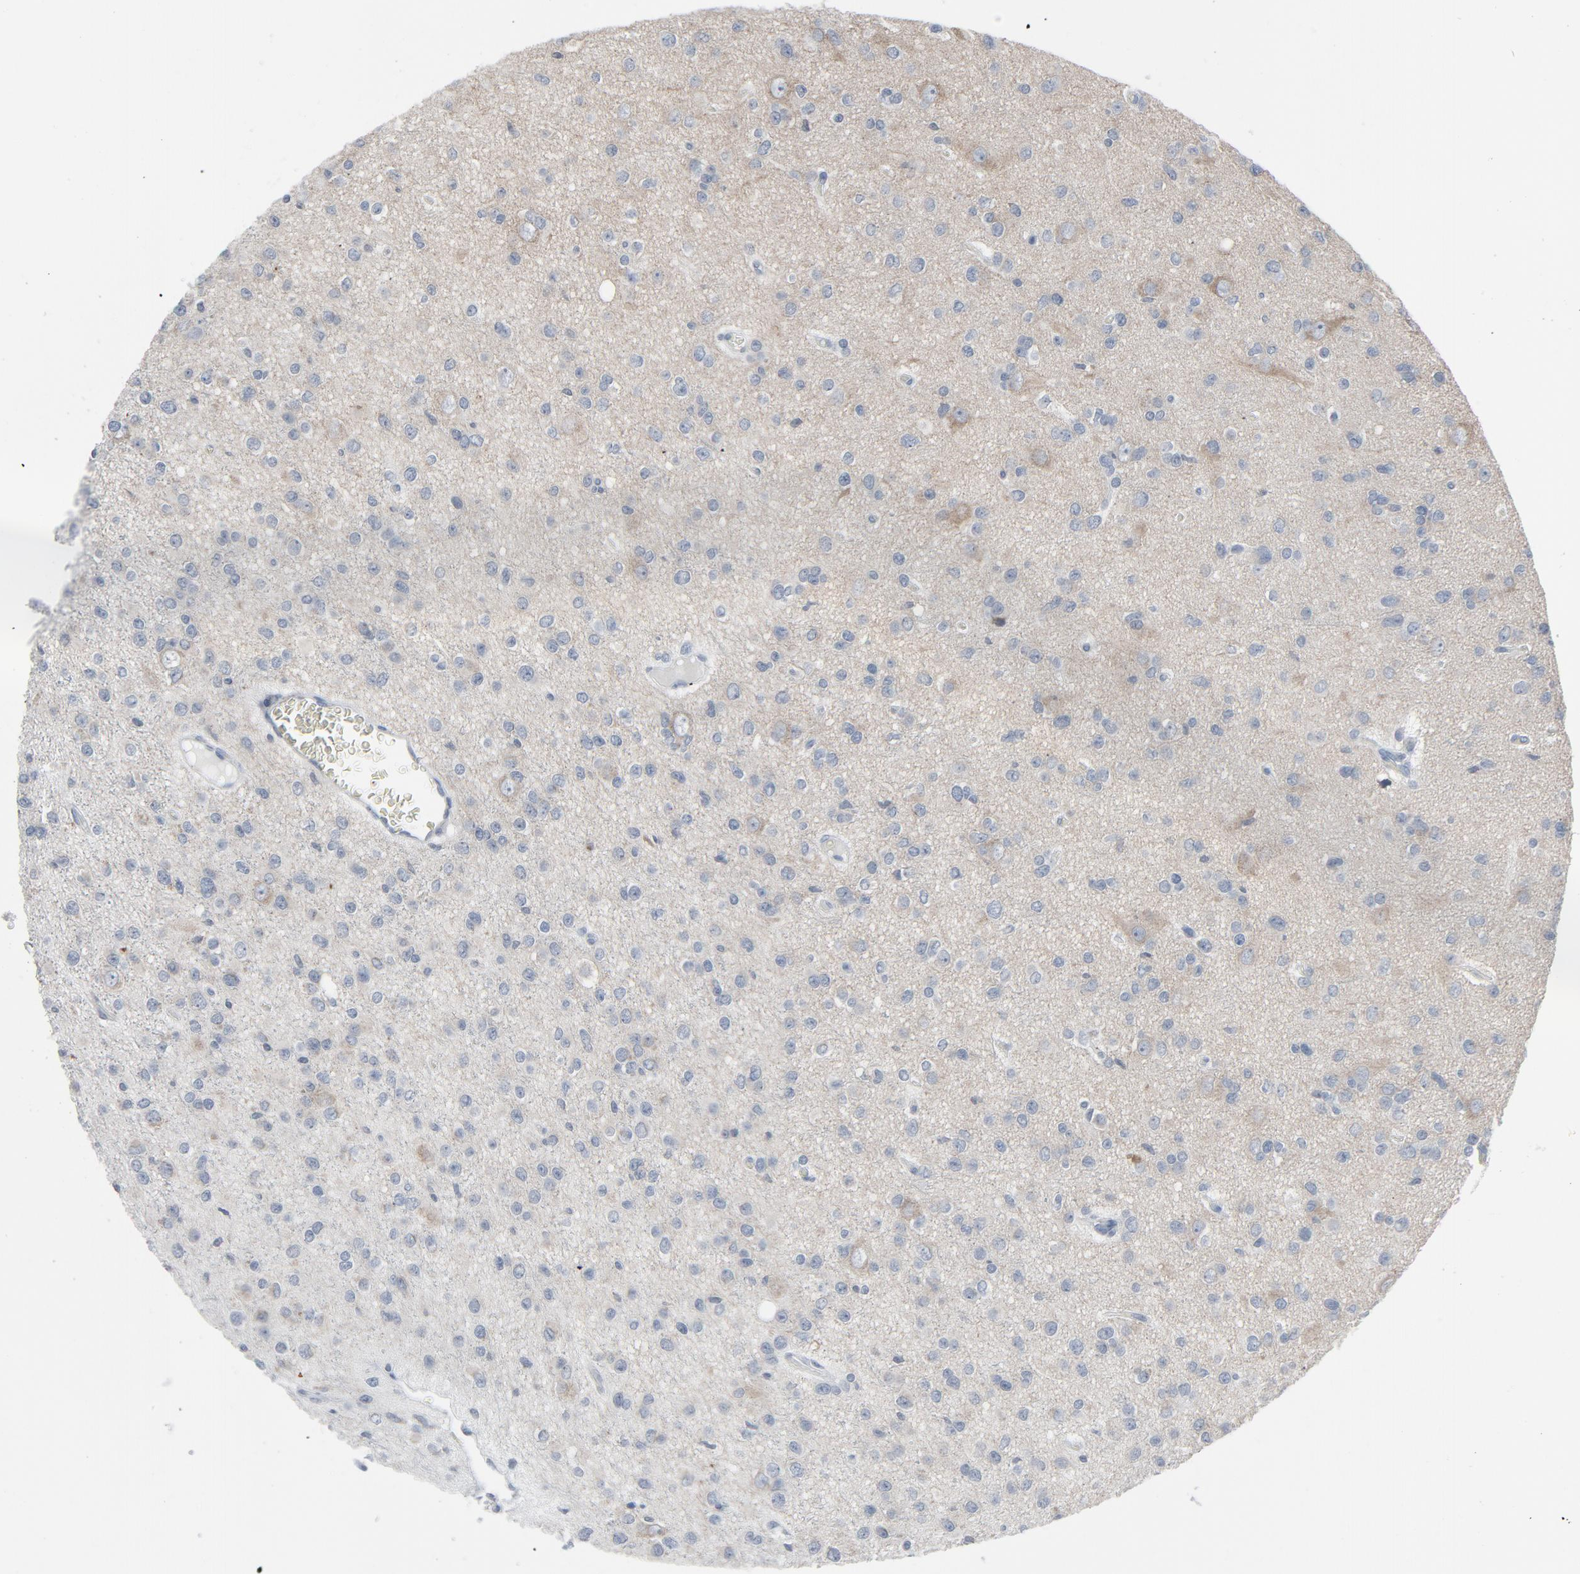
{"staining": {"intensity": "negative", "quantity": "none", "location": "none"}, "tissue": "glioma", "cell_type": "Tumor cells", "image_type": "cancer", "snomed": [{"axis": "morphology", "description": "Glioma, malignant, Low grade"}, {"axis": "topography", "description": "Brain"}], "caption": "High power microscopy micrograph of an IHC image of malignant glioma (low-grade), revealing no significant expression in tumor cells.", "gene": "GPX2", "patient": {"sex": "male", "age": 42}}